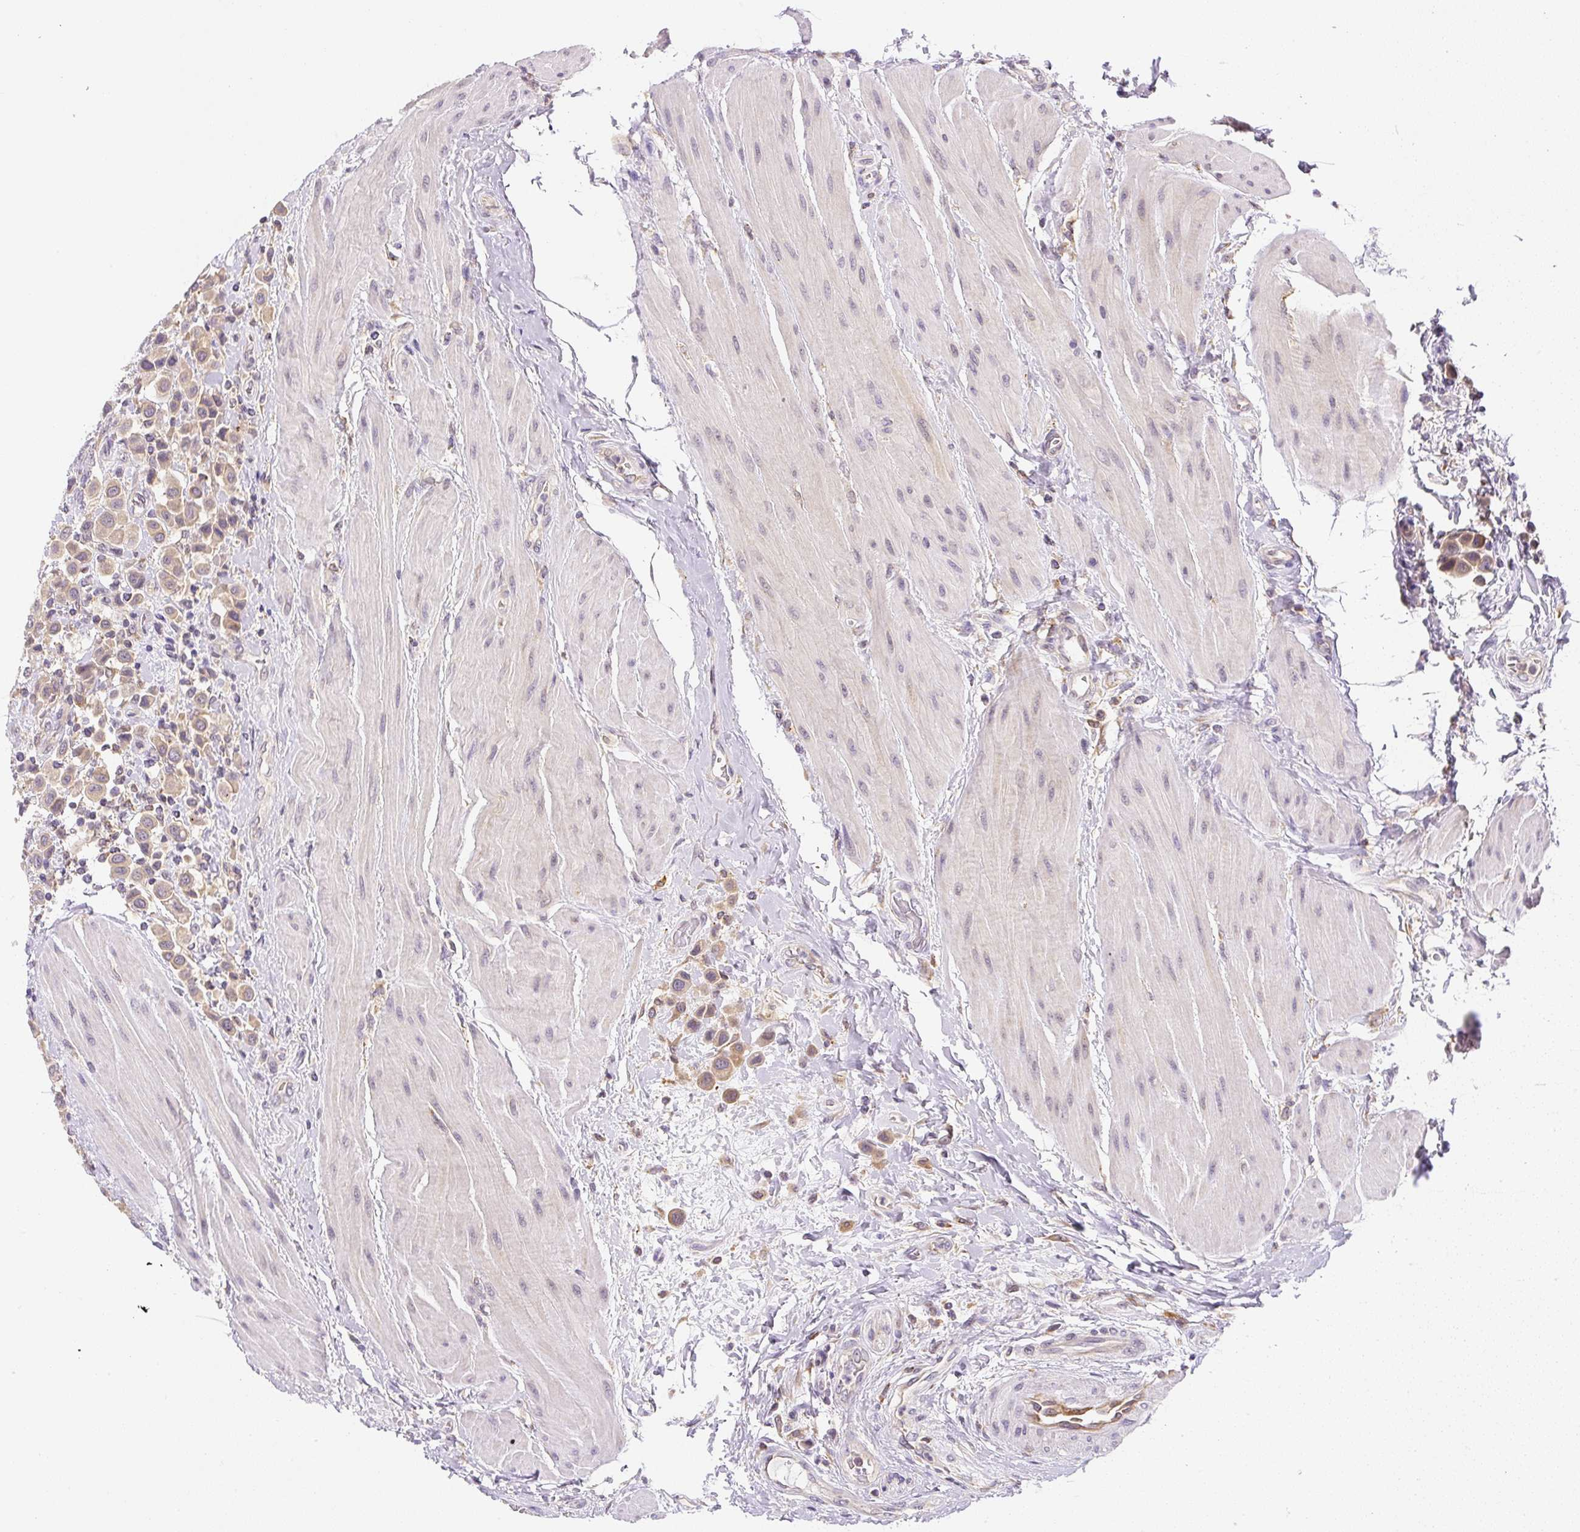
{"staining": {"intensity": "moderate", "quantity": "25%-75%", "location": "cytoplasmic/membranous"}, "tissue": "urothelial cancer", "cell_type": "Tumor cells", "image_type": "cancer", "snomed": [{"axis": "morphology", "description": "Urothelial carcinoma, High grade"}, {"axis": "topography", "description": "Urinary bladder"}], "caption": "Immunohistochemistry (IHC) micrograph of human urothelial cancer stained for a protein (brown), which shows medium levels of moderate cytoplasmic/membranous expression in approximately 25%-75% of tumor cells.", "gene": "PLA2G4A", "patient": {"sex": "male", "age": 50}}